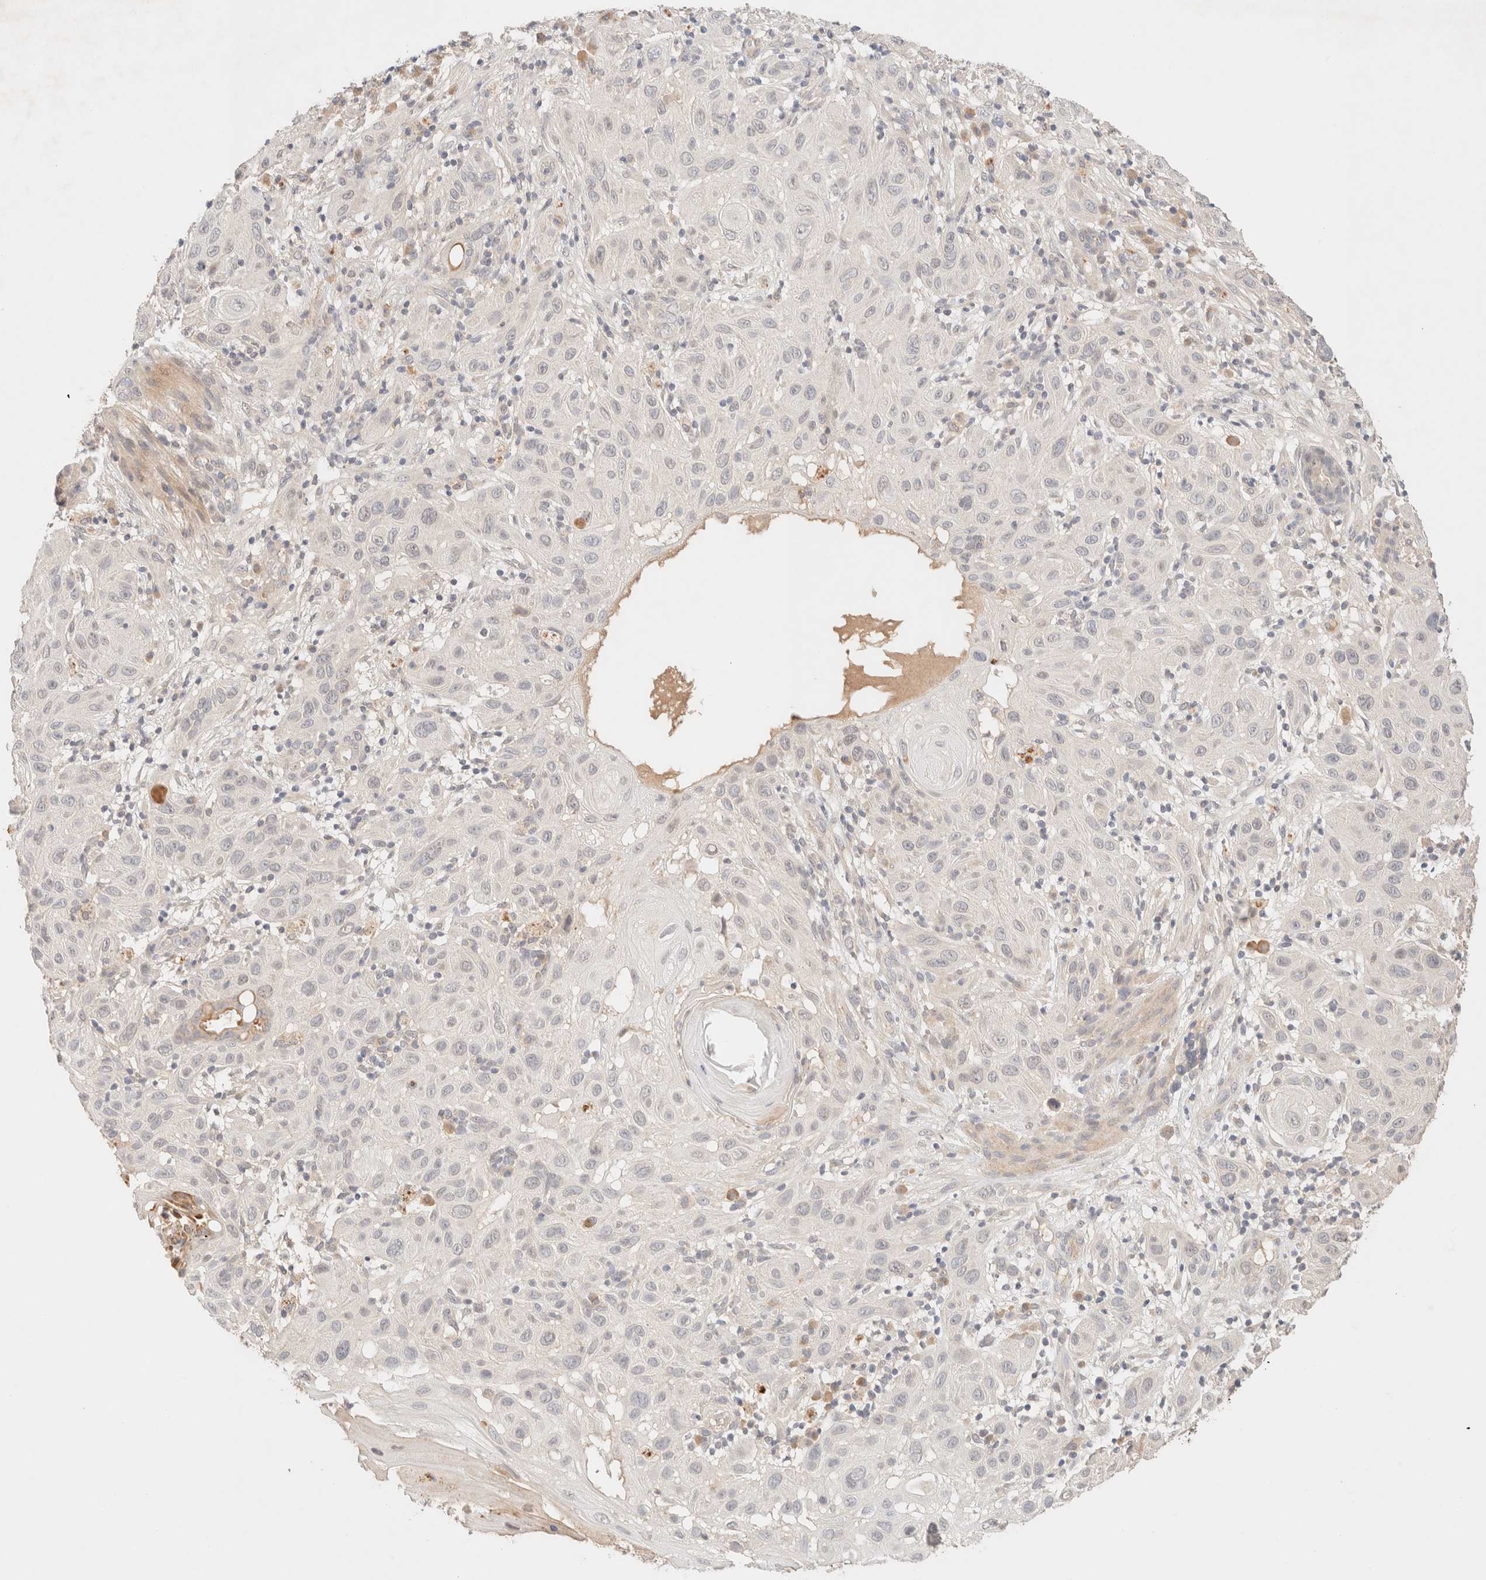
{"staining": {"intensity": "negative", "quantity": "none", "location": "none"}, "tissue": "skin cancer", "cell_type": "Tumor cells", "image_type": "cancer", "snomed": [{"axis": "morphology", "description": "Normal tissue, NOS"}, {"axis": "morphology", "description": "Squamous cell carcinoma, NOS"}, {"axis": "topography", "description": "Skin"}], "caption": "Immunohistochemistry micrograph of human squamous cell carcinoma (skin) stained for a protein (brown), which exhibits no staining in tumor cells.", "gene": "SARM1", "patient": {"sex": "female", "age": 96}}